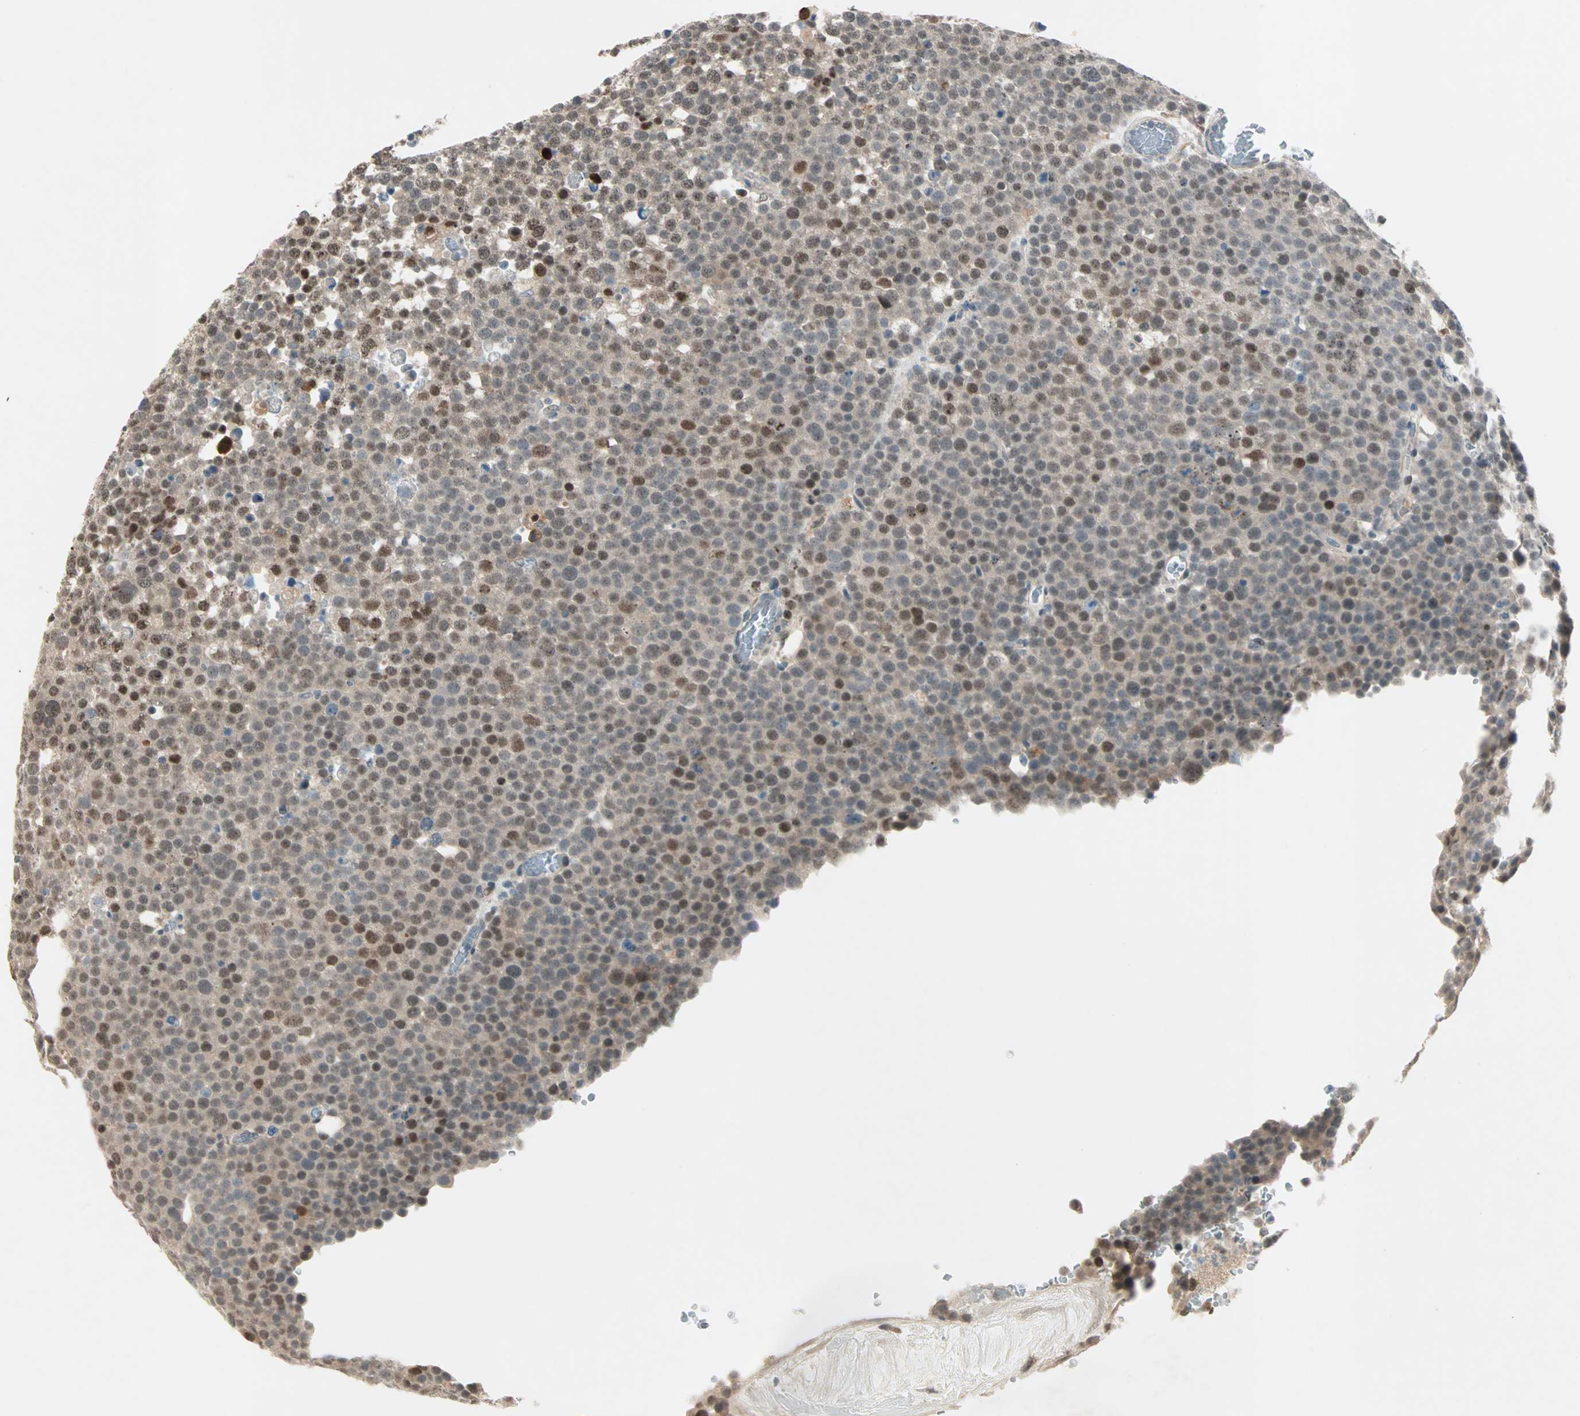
{"staining": {"intensity": "weak", "quantity": "25%-75%", "location": "cytoplasmic/membranous,nuclear"}, "tissue": "testis cancer", "cell_type": "Tumor cells", "image_type": "cancer", "snomed": [{"axis": "morphology", "description": "Seminoma, NOS"}, {"axis": "topography", "description": "Testis"}], "caption": "Tumor cells display weak cytoplasmic/membranous and nuclear staining in about 25%-75% of cells in testis seminoma.", "gene": "RTL6", "patient": {"sex": "male", "age": 71}}